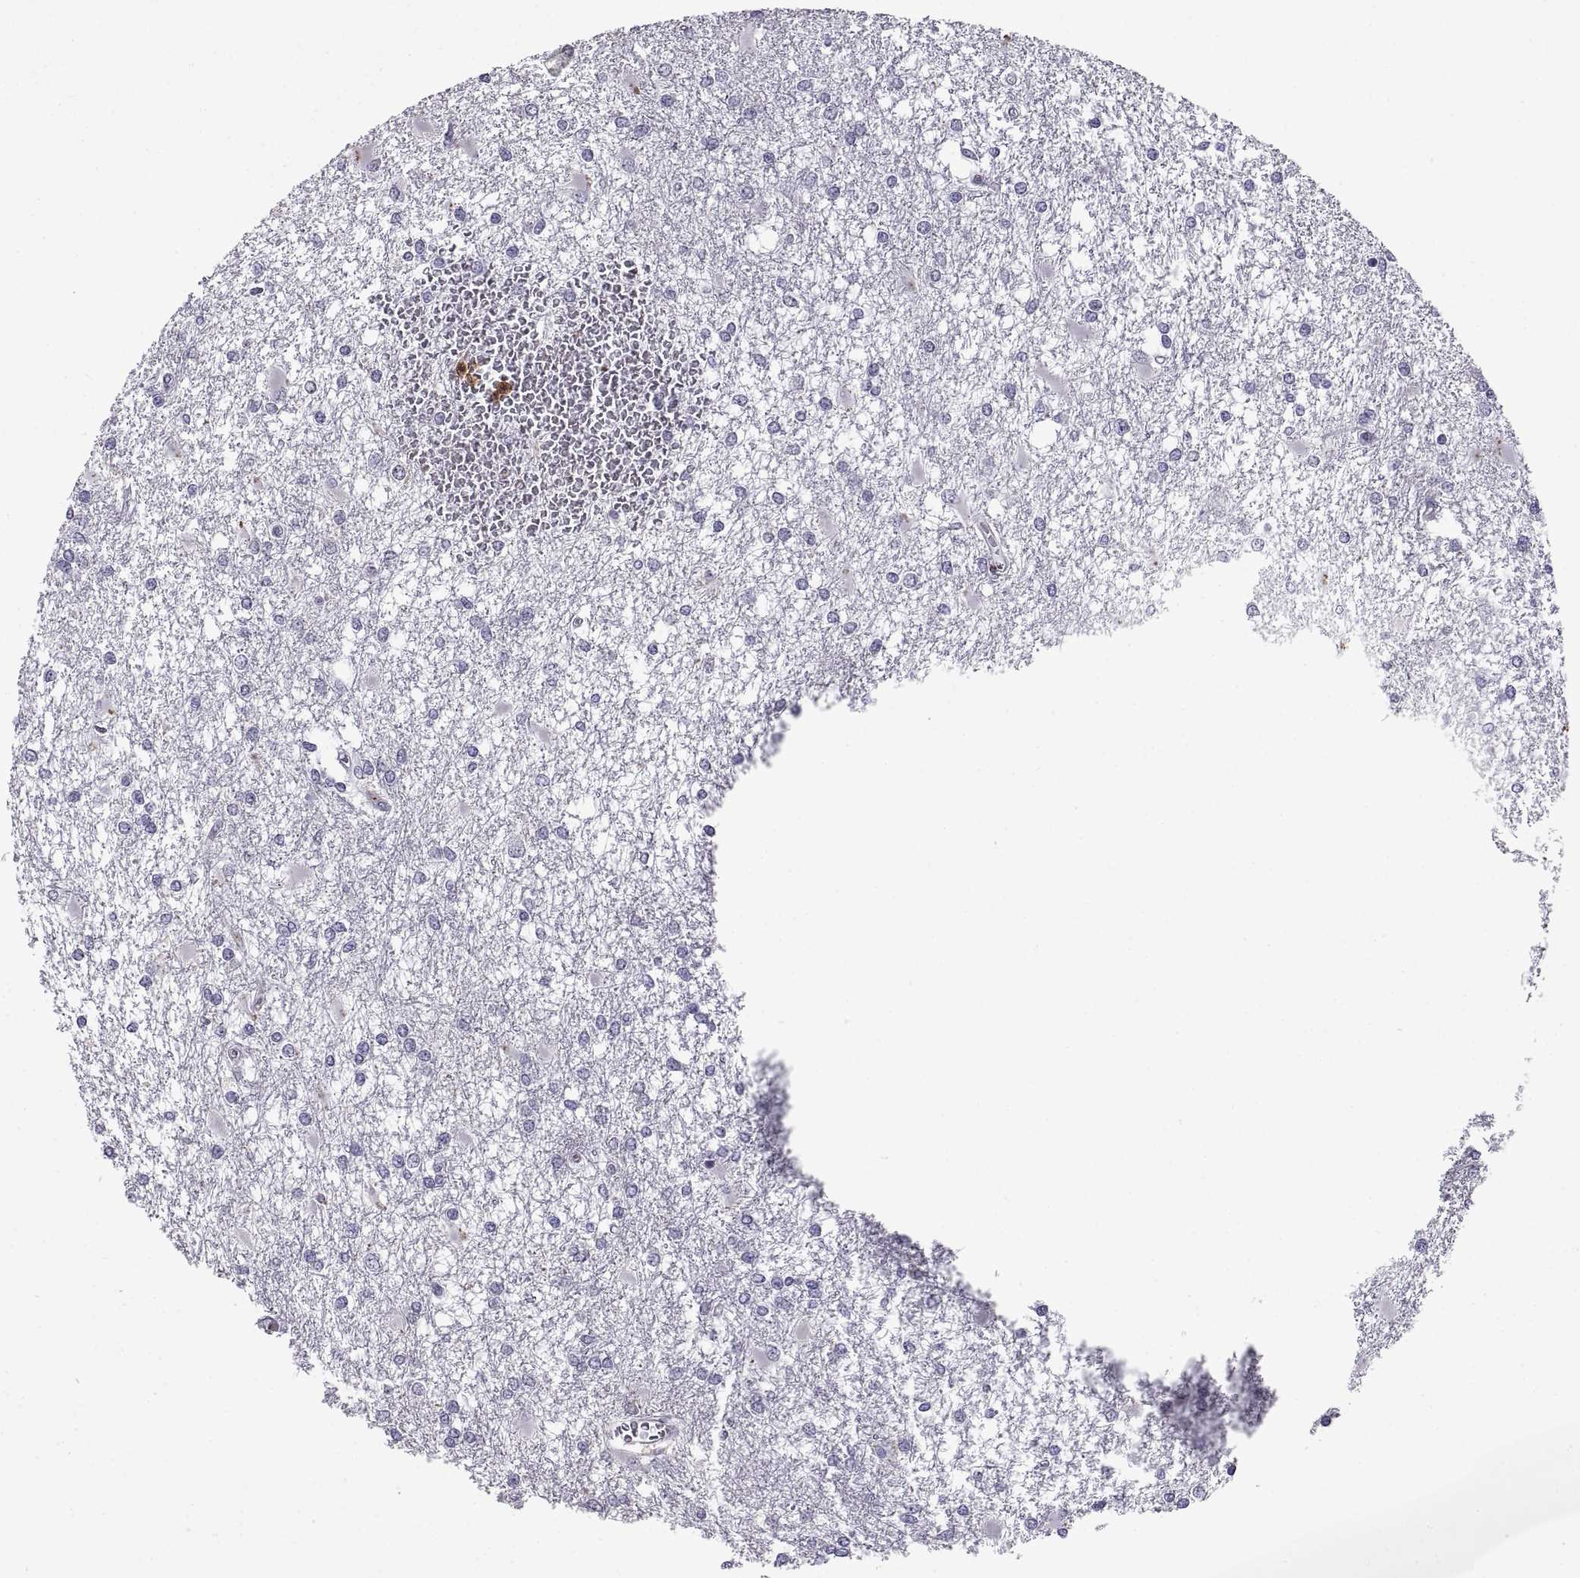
{"staining": {"intensity": "negative", "quantity": "none", "location": "none"}, "tissue": "glioma", "cell_type": "Tumor cells", "image_type": "cancer", "snomed": [{"axis": "morphology", "description": "Glioma, malignant, High grade"}, {"axis": "topography", "description": "Cerebral cortex"}], "caption": "Photomicrograph shows no protein expression in tumor cells of glioma tissue.", "gene": "DOK3", "patient": {"sex": "male", "age": 79}}